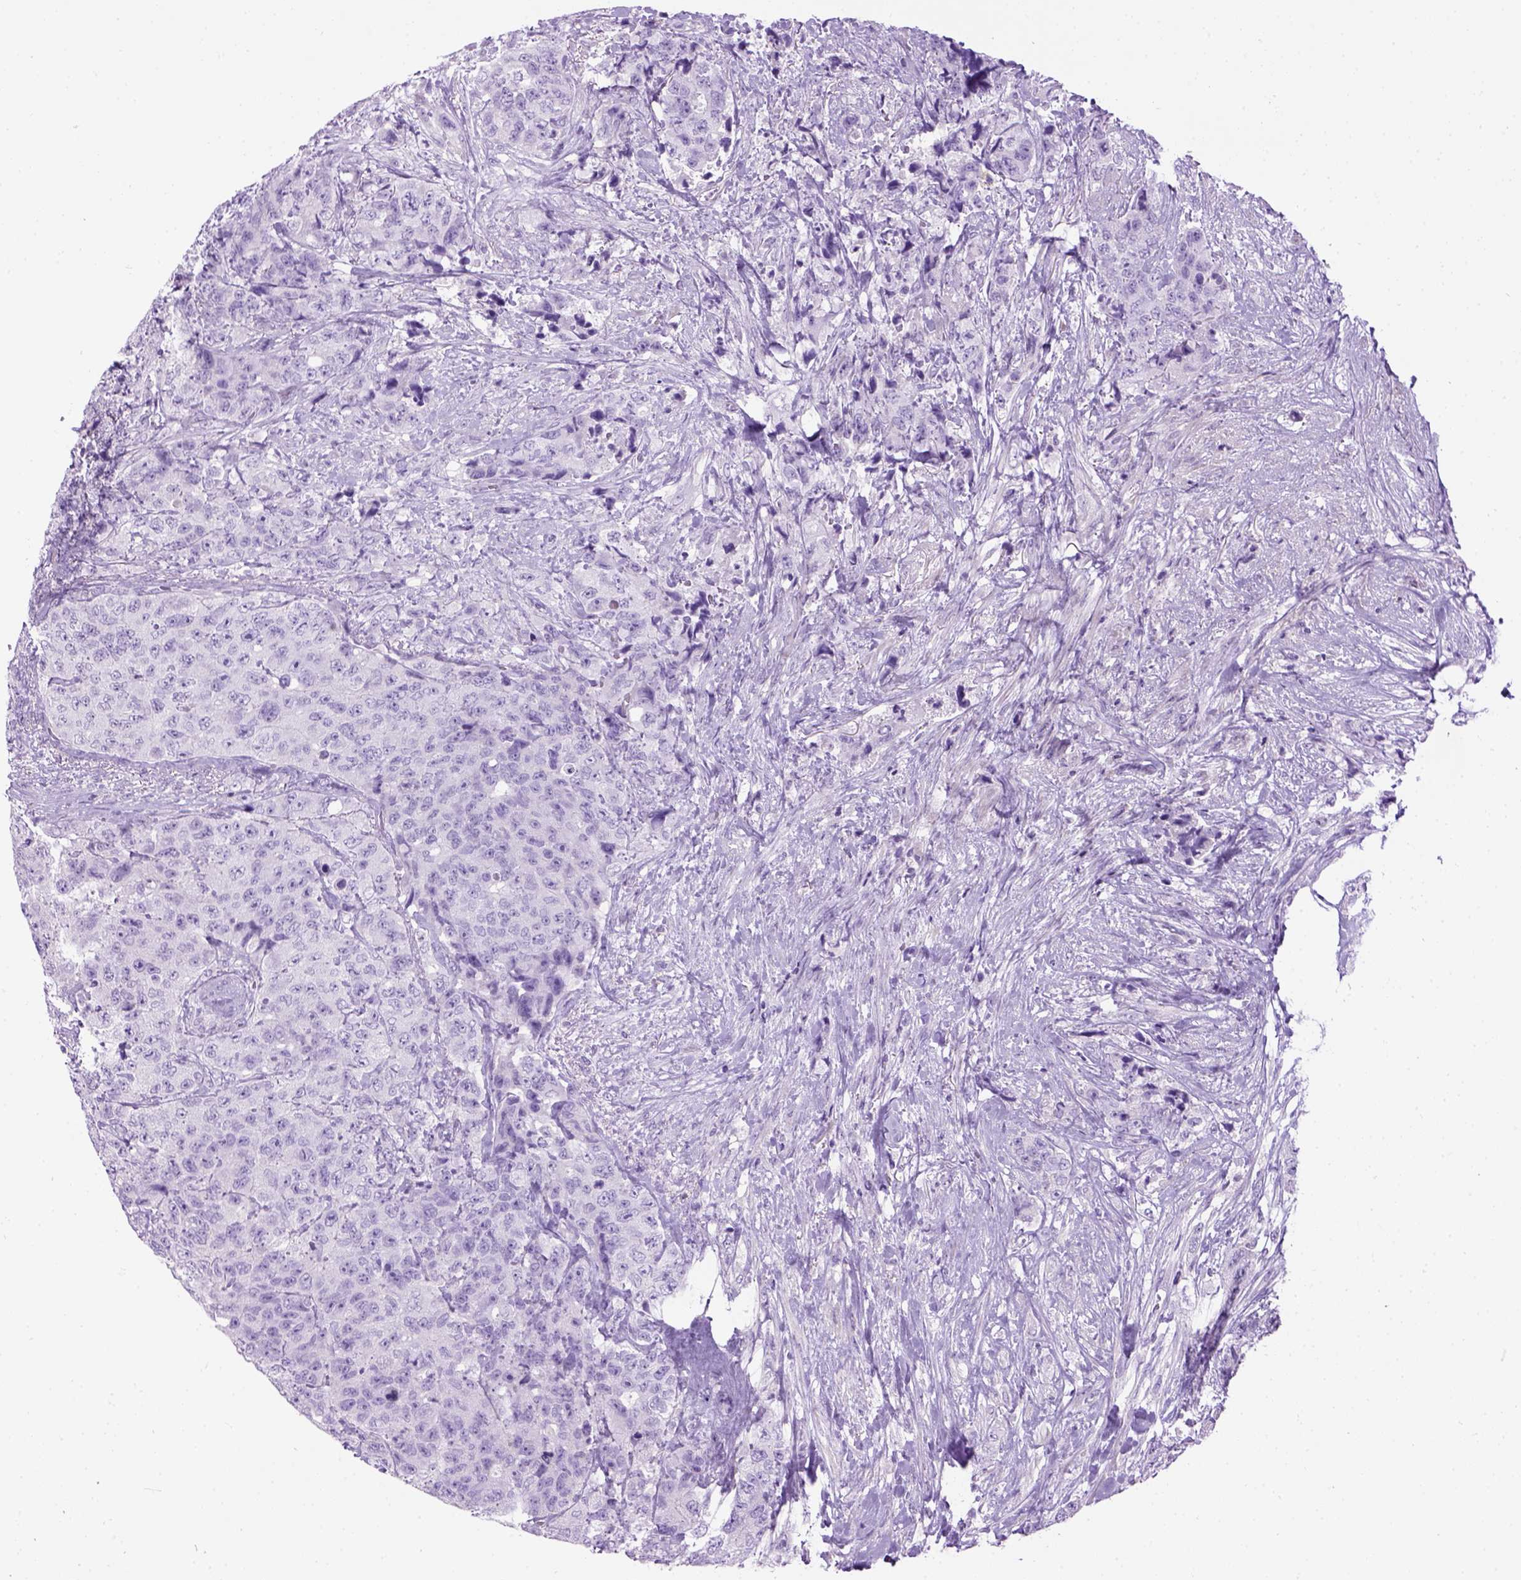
{"staining": {"intensity": "negative", "quantity": "none", "location": "none"}, "tissue": "urothelial cancer", "cell_type": "Tumor cells", "image_type": "cancer", "snomed": [{"axis": "morphology", "description": "Urothelial carcinoma, High grade"}, {"axis": "topography", "description": "Urinary bladder"}], "caption": "High magnification brightfield microscopy of urothelial cancer stained with DAB (brown) and counterstained with hematoxylin (blue): tumor cells show no significant staining.", "gene": "GABRB2", "patient": {"sex": "female", "age": 78}}